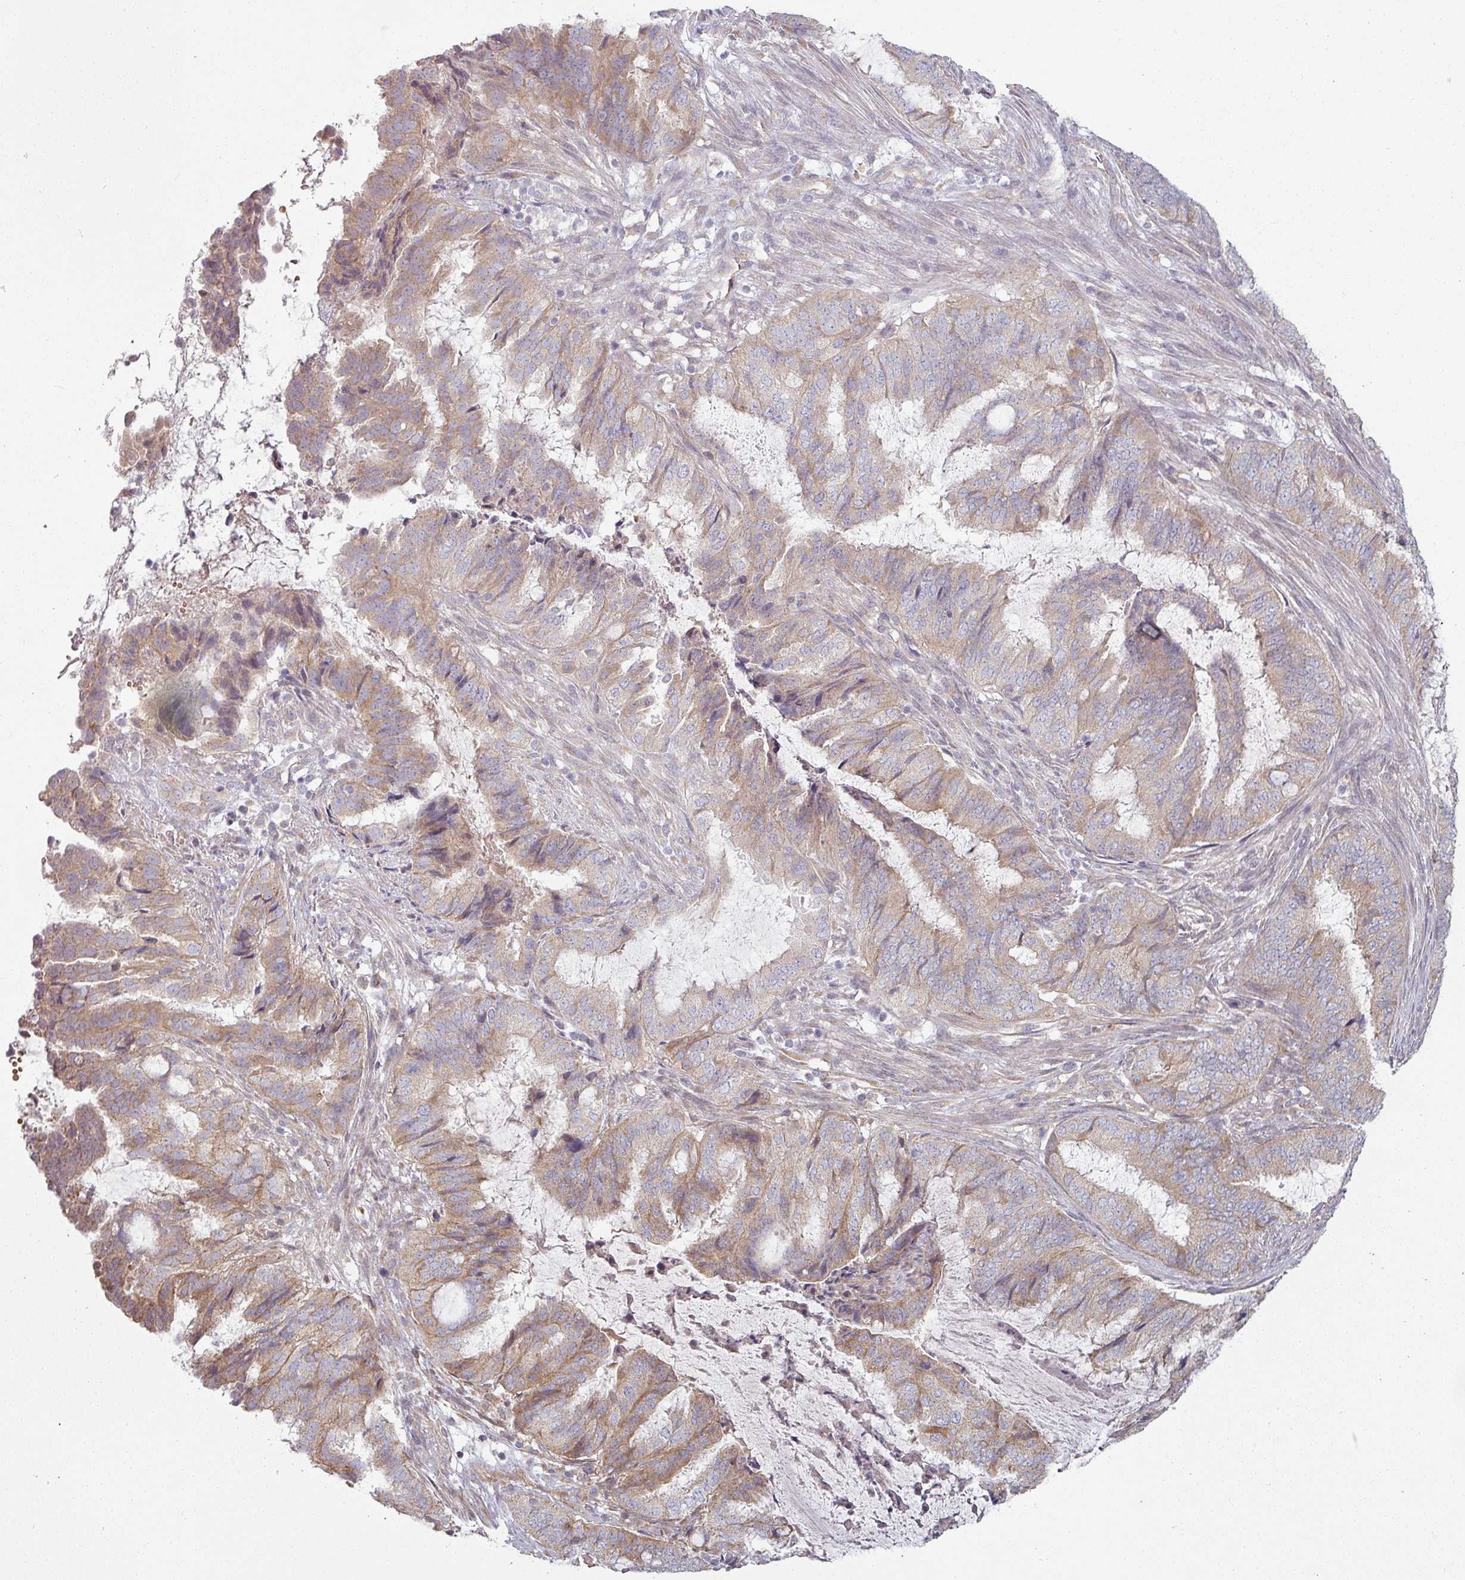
{"staining": {"intensity": "weak", "quantity": "25%-75%", "location": "cytoplasmic/membranous"}, "tissue": "endometrial cancer", "cell_type": "Tumor cells", "image_type": "cancer", "snomed": [{"axis": "morphology", "description": "Adenocarcinoma, NOS"}, {"axis": "topography", "description": "Endometrium"}], "caption": "A brown stain shows weak cytoplasmic/membranous positivity of a protein in endometrial cancer tumor cells.", "gene": "PLEKHJ1", "patient": {"sex": "female", "age": 51}}